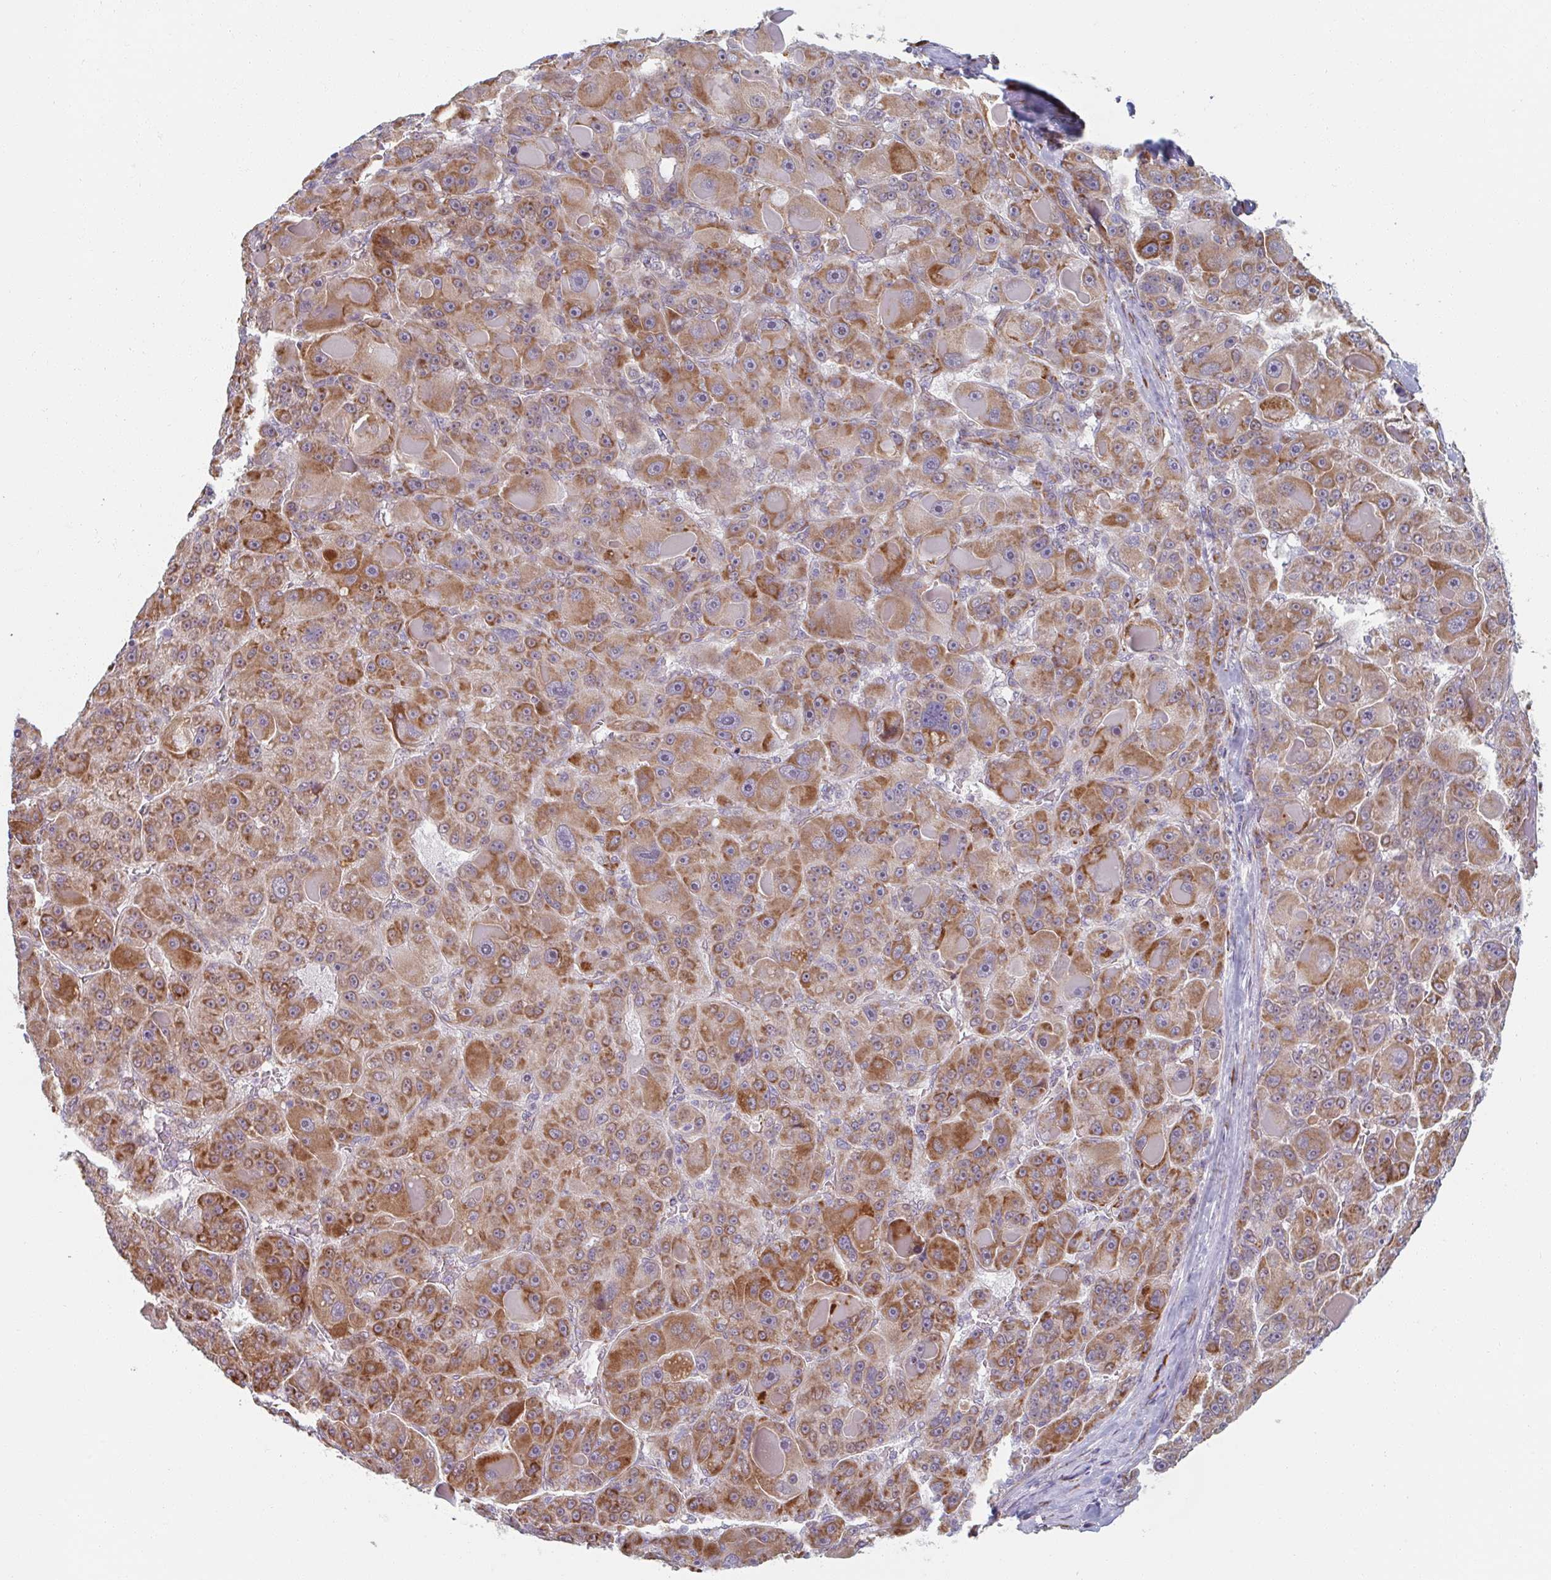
{"staining": {"intensity": "moderate", "quantity": ">75%", "location": "cytoplasmic/membranous"}, "tissue": "liver cancer", "cell_type": "Tumor cells", "image_type": "cancer", "snomed": [{"axis": "morphology", "description": "Carcinoma, Hepatocellular, NOS"}, {"axis": "topography", "description": "Liver"}], "caption": "Hepatocellular carcinoma (liver) was stained to show a protein in brown. There is medium levels of moderate cytoplasmic/membranous staining in approximately >75% of tumor cells. (DAB (3,3'-diaminobenzidine) IHC, brown staining for protein, blue staining for nuclei).", "gene": "TRAPPC10", "patient": {"sex": "male", "age": 76}}